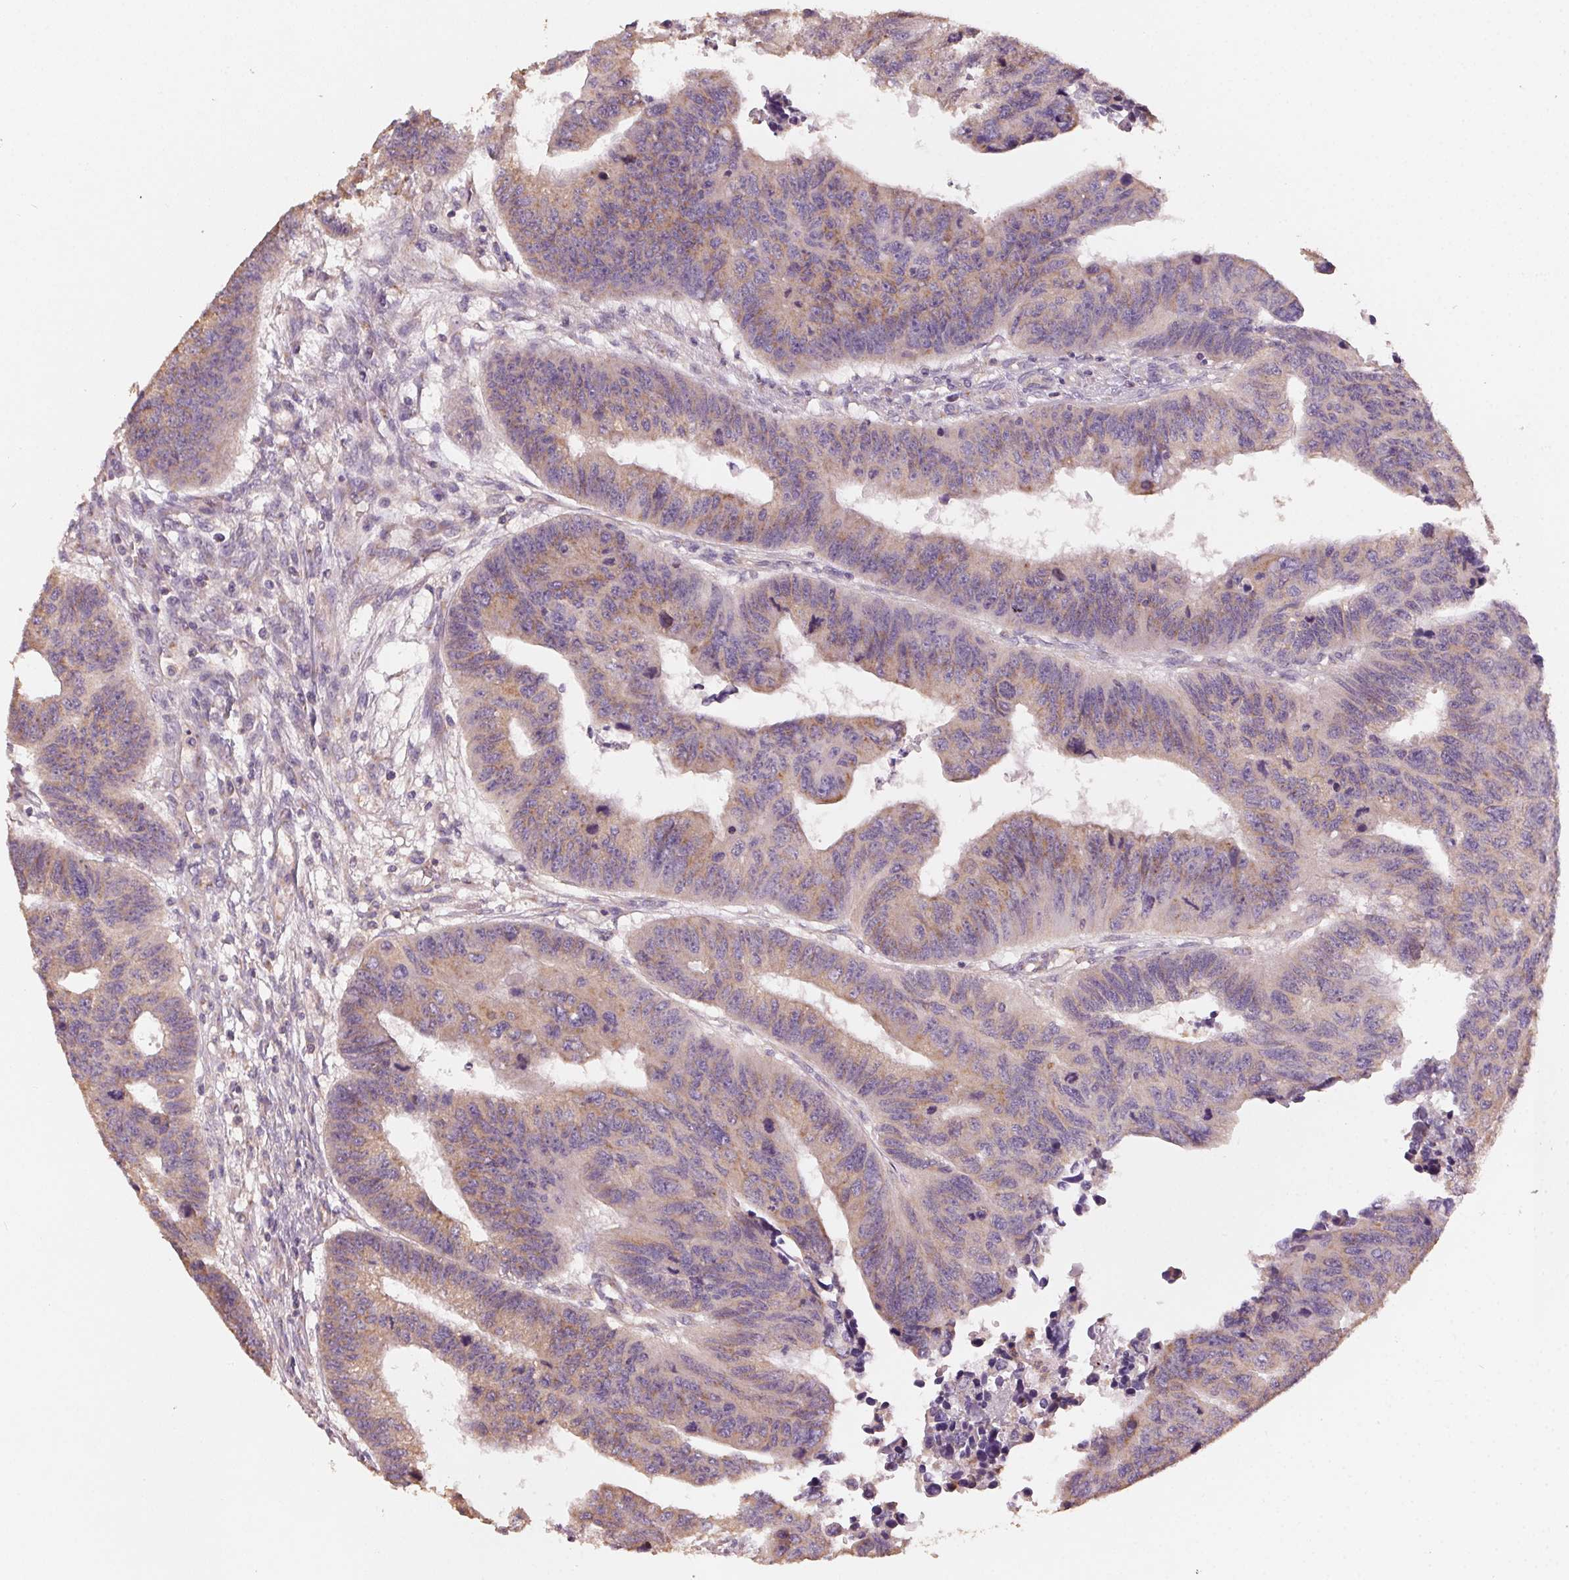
{"staining": {"intensity": "weak", "quantity": ">75%", "location": "cytoplasmic/membranous"}, "tissue": "colorectal cancer", "cell_type": "Tumor cells", "image_type": "cancer", "snomed": [{"axis": "morphology", "description": "Adenocarcinoma, NOS"}, {"axis": "topography", "description": "Rectum"}], "caption": "Immunohistochemical staining of human colorectal adenocarcinoma exhibits low levels of weak cytoplasmic/membranous protein positivity in approximately >75% of tumor cells.", "gene": "AP1S1", "patient": {"sex": "female", "age": 85}}